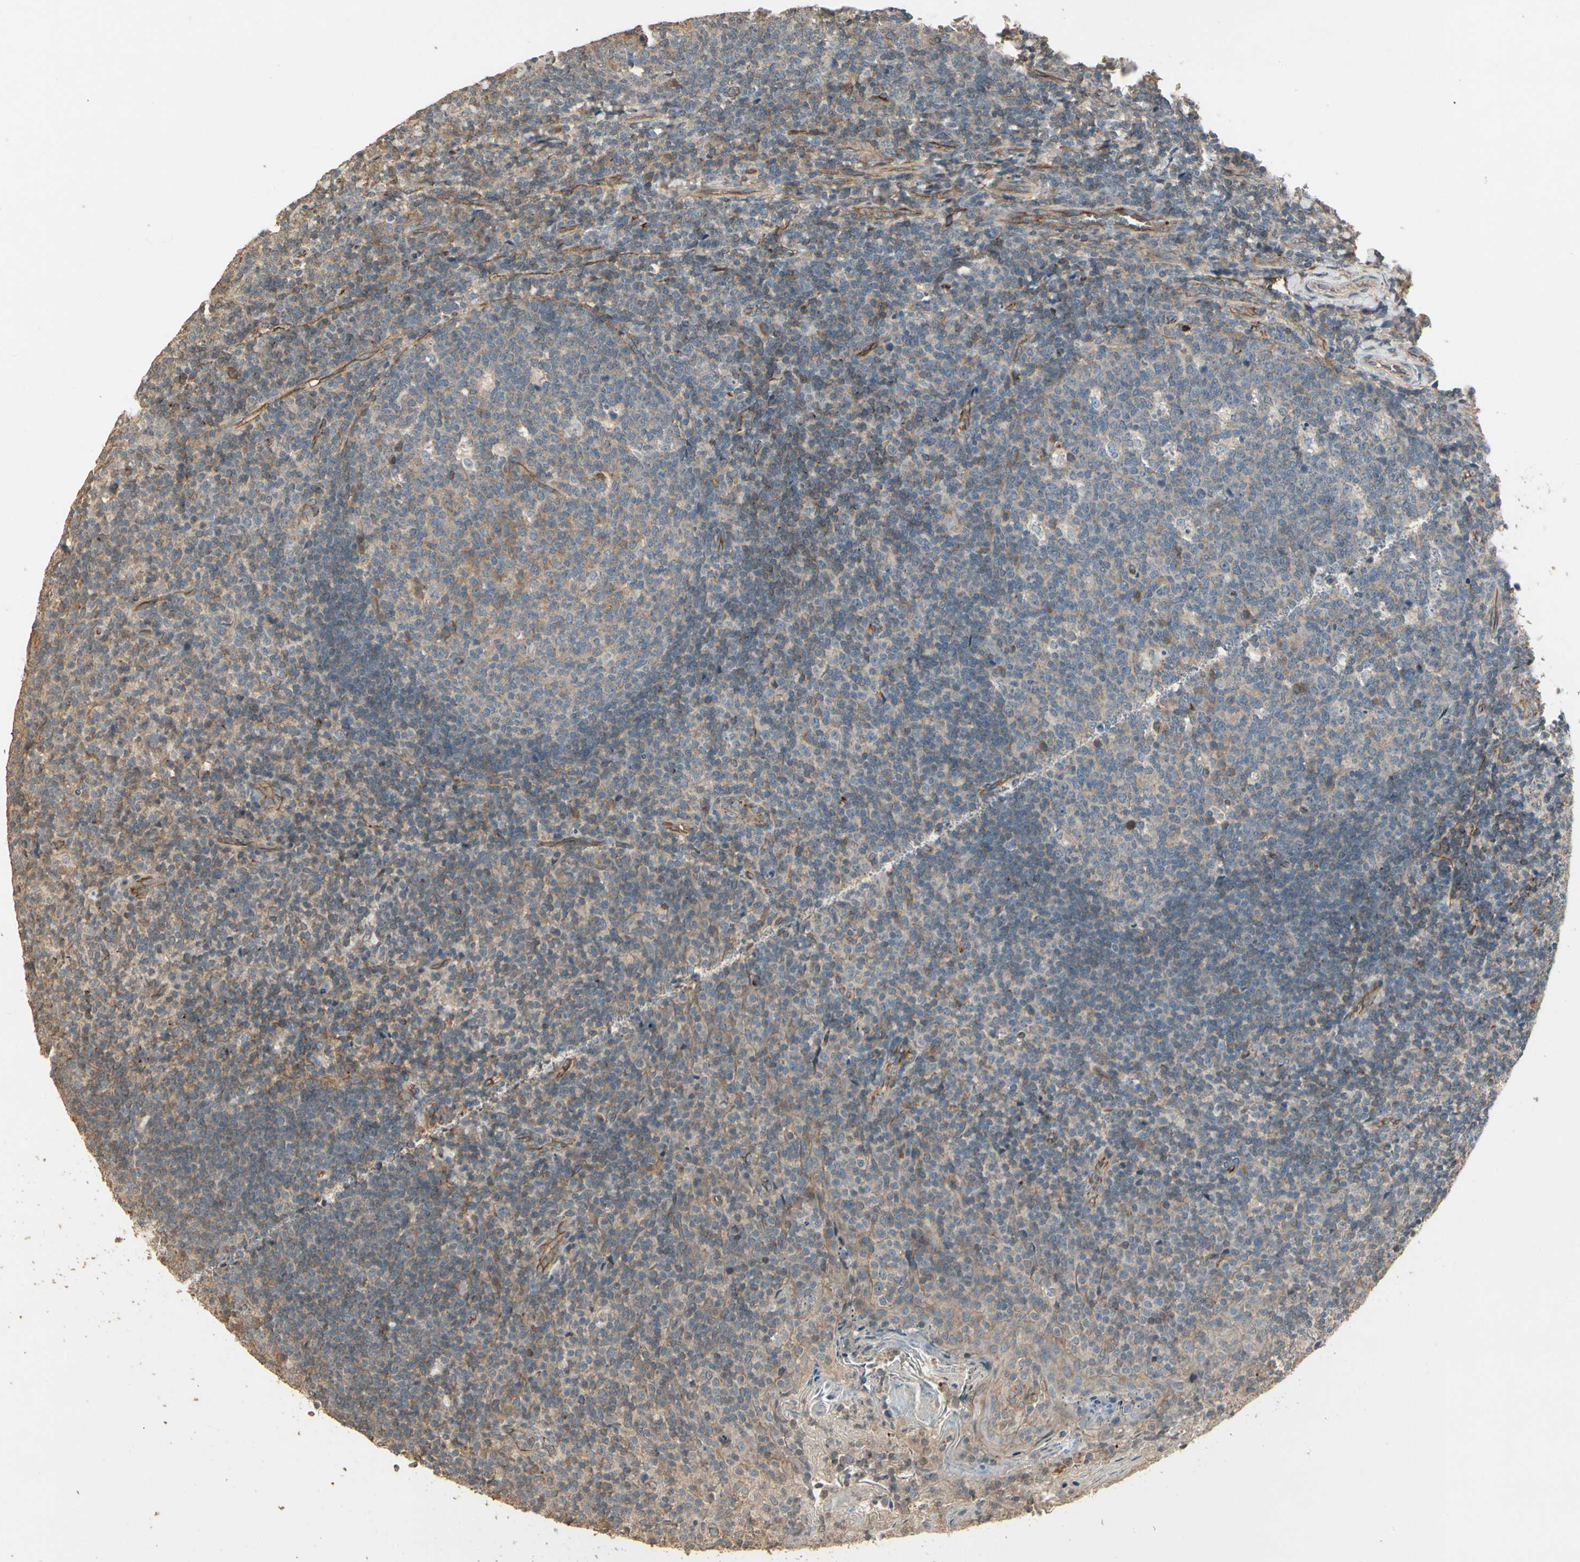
{"staining": {"intensity": "weak", "quantity": "<25%", "location": "cytoplasmic/membranous"}, "tissue": "tonsil", "cell_type": "Germinal center cells", "image_type": "normal", "snomed": [{"axis": "morphology", "description": "Normal tissue, NOS"}, {"axis": "topography", "description": "Tonsil"}], "caption": "Immunohistochemistry (IHC) photomicrograph of benign human tonsil stained for a protein (brown), which displays no staining in germinal center cells.", "gene": "RNF180", "patient": {"sex": "male", "age": 17}}